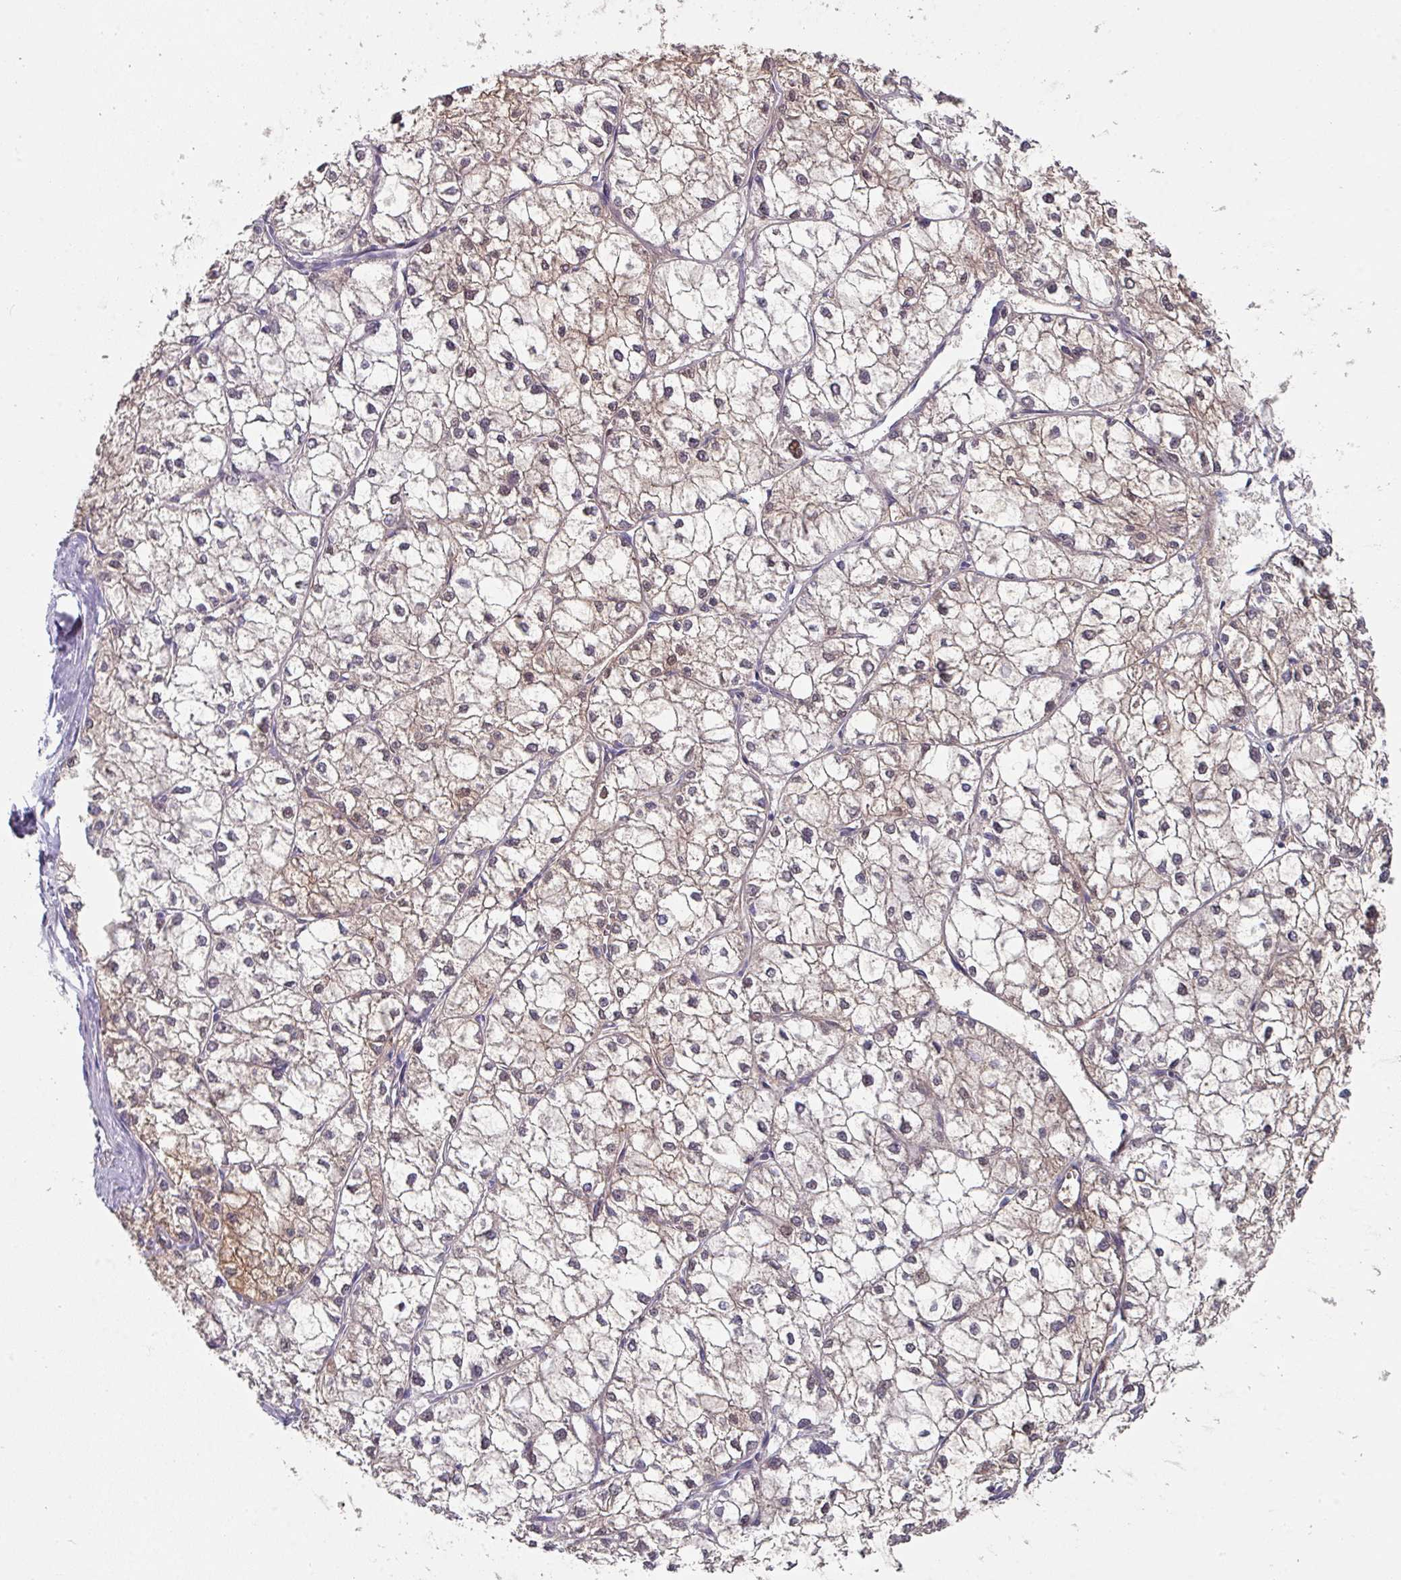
{"staining": {"intensity": "moderate", "quantity": "<25%", "location": "nuclear"}, "tissue": "liver cancer", "cell_type": "Tumor cells", "image_type": "cancer", "snomed": [{"axis": "morphology", "description": "Carcinoma, Hepatocellular, NOS"}, {"axis": "topography", "description": "Liver"}], "caption": "The photomicrograph shows a brown stain indicating the presence of a protein in the nuclear of tumor cells in liver cancer.", "gene": "DEFB115", "patient": {"sex": "female", "age": 43}}